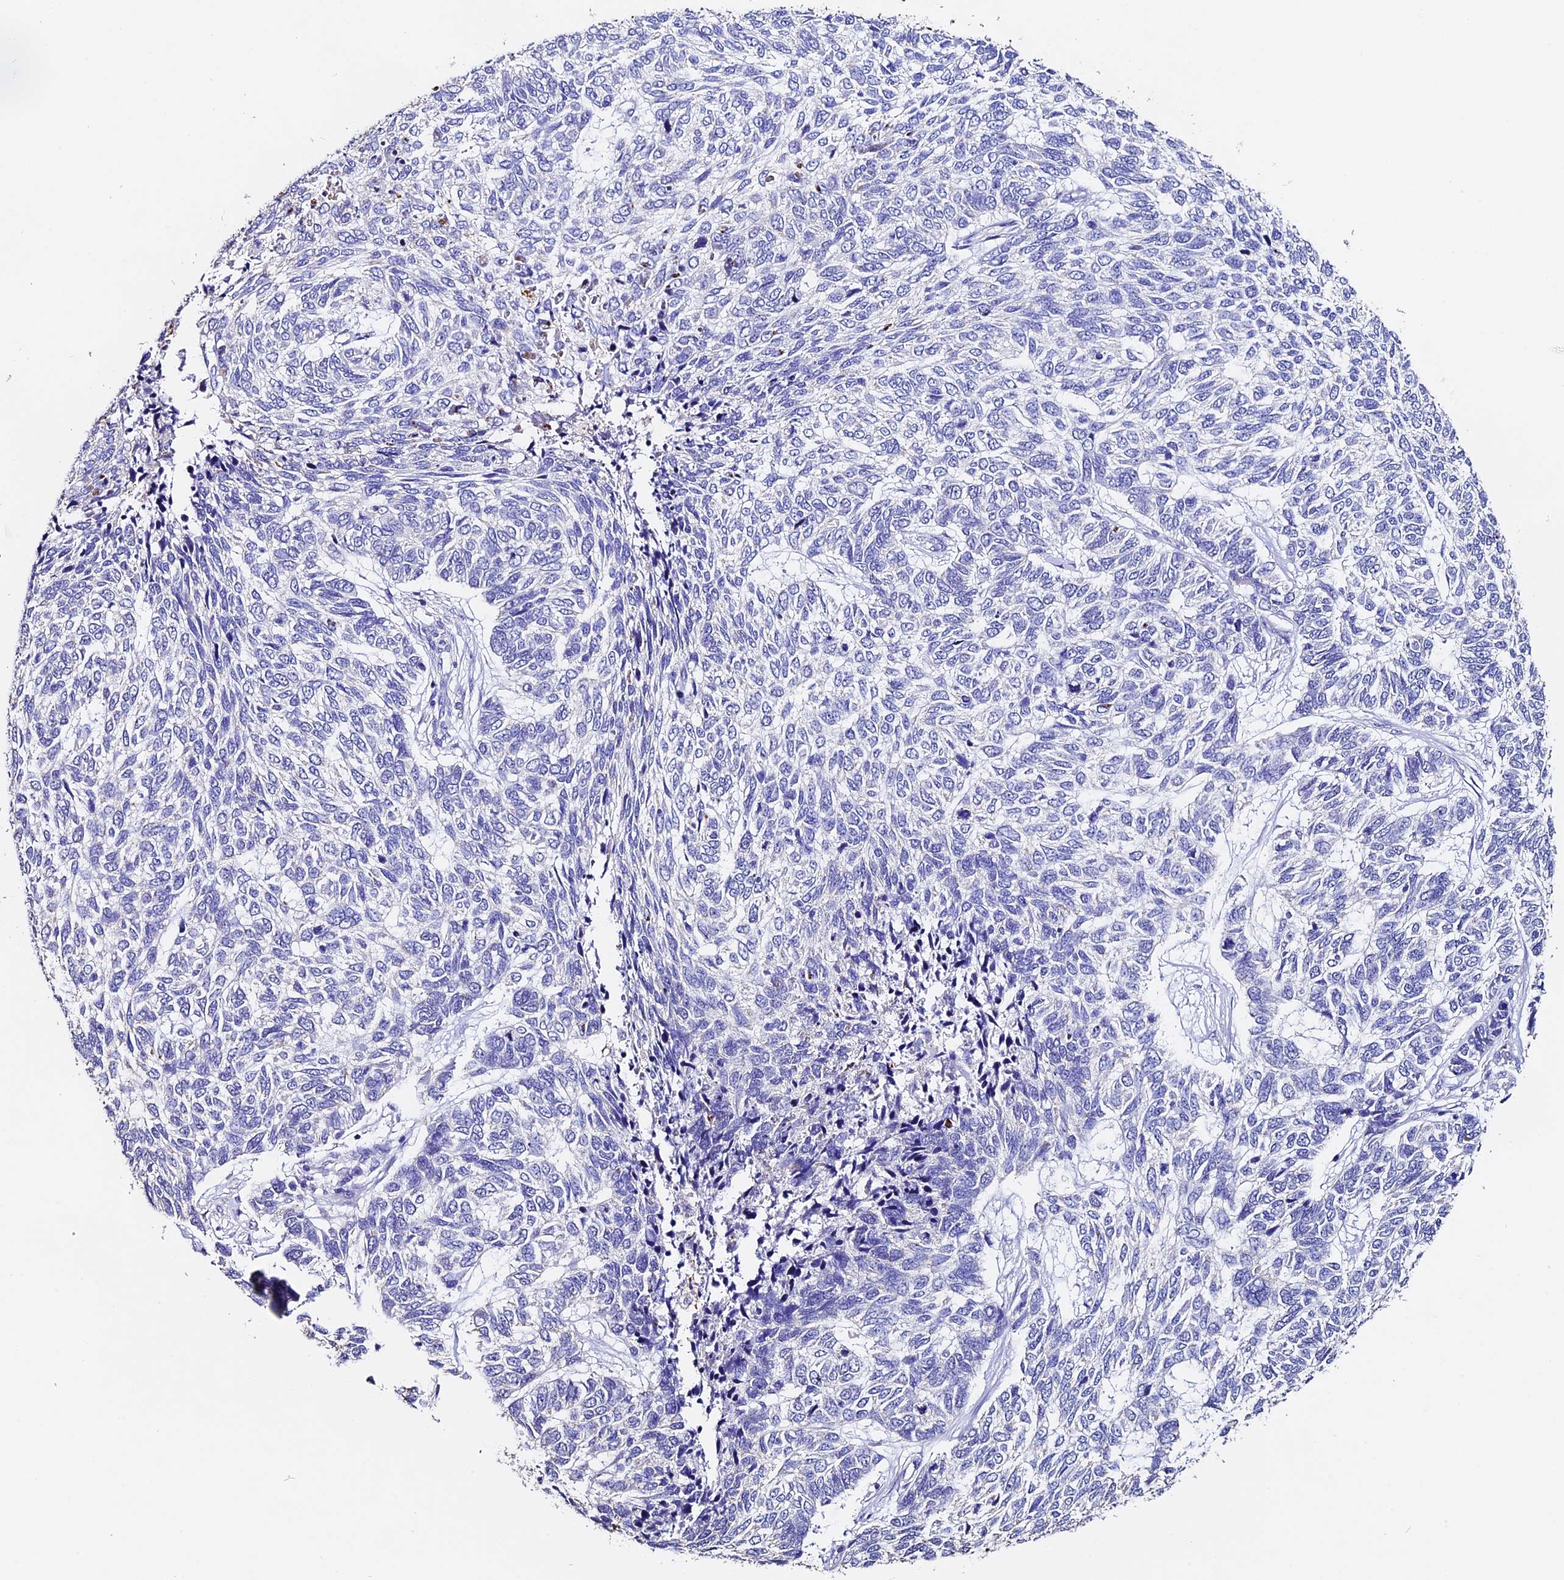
{"staining": {"intensity": "negative", "quantity": "none", "location": "none"}, "tissue": "skin cancer", "cell_type": "Tumor cells", "image_type": "cancer", "snomed": [{"axis": "morphology", "description": "Basal cell carcinoma"}, {"axis": "topography", "description": "Skin"}], "caption": "There is no significant expression in tumor cells of basal cell carcinoma (skin).", "gene": "FBXW9", "patient": {"sex": "female", "age": 65}}